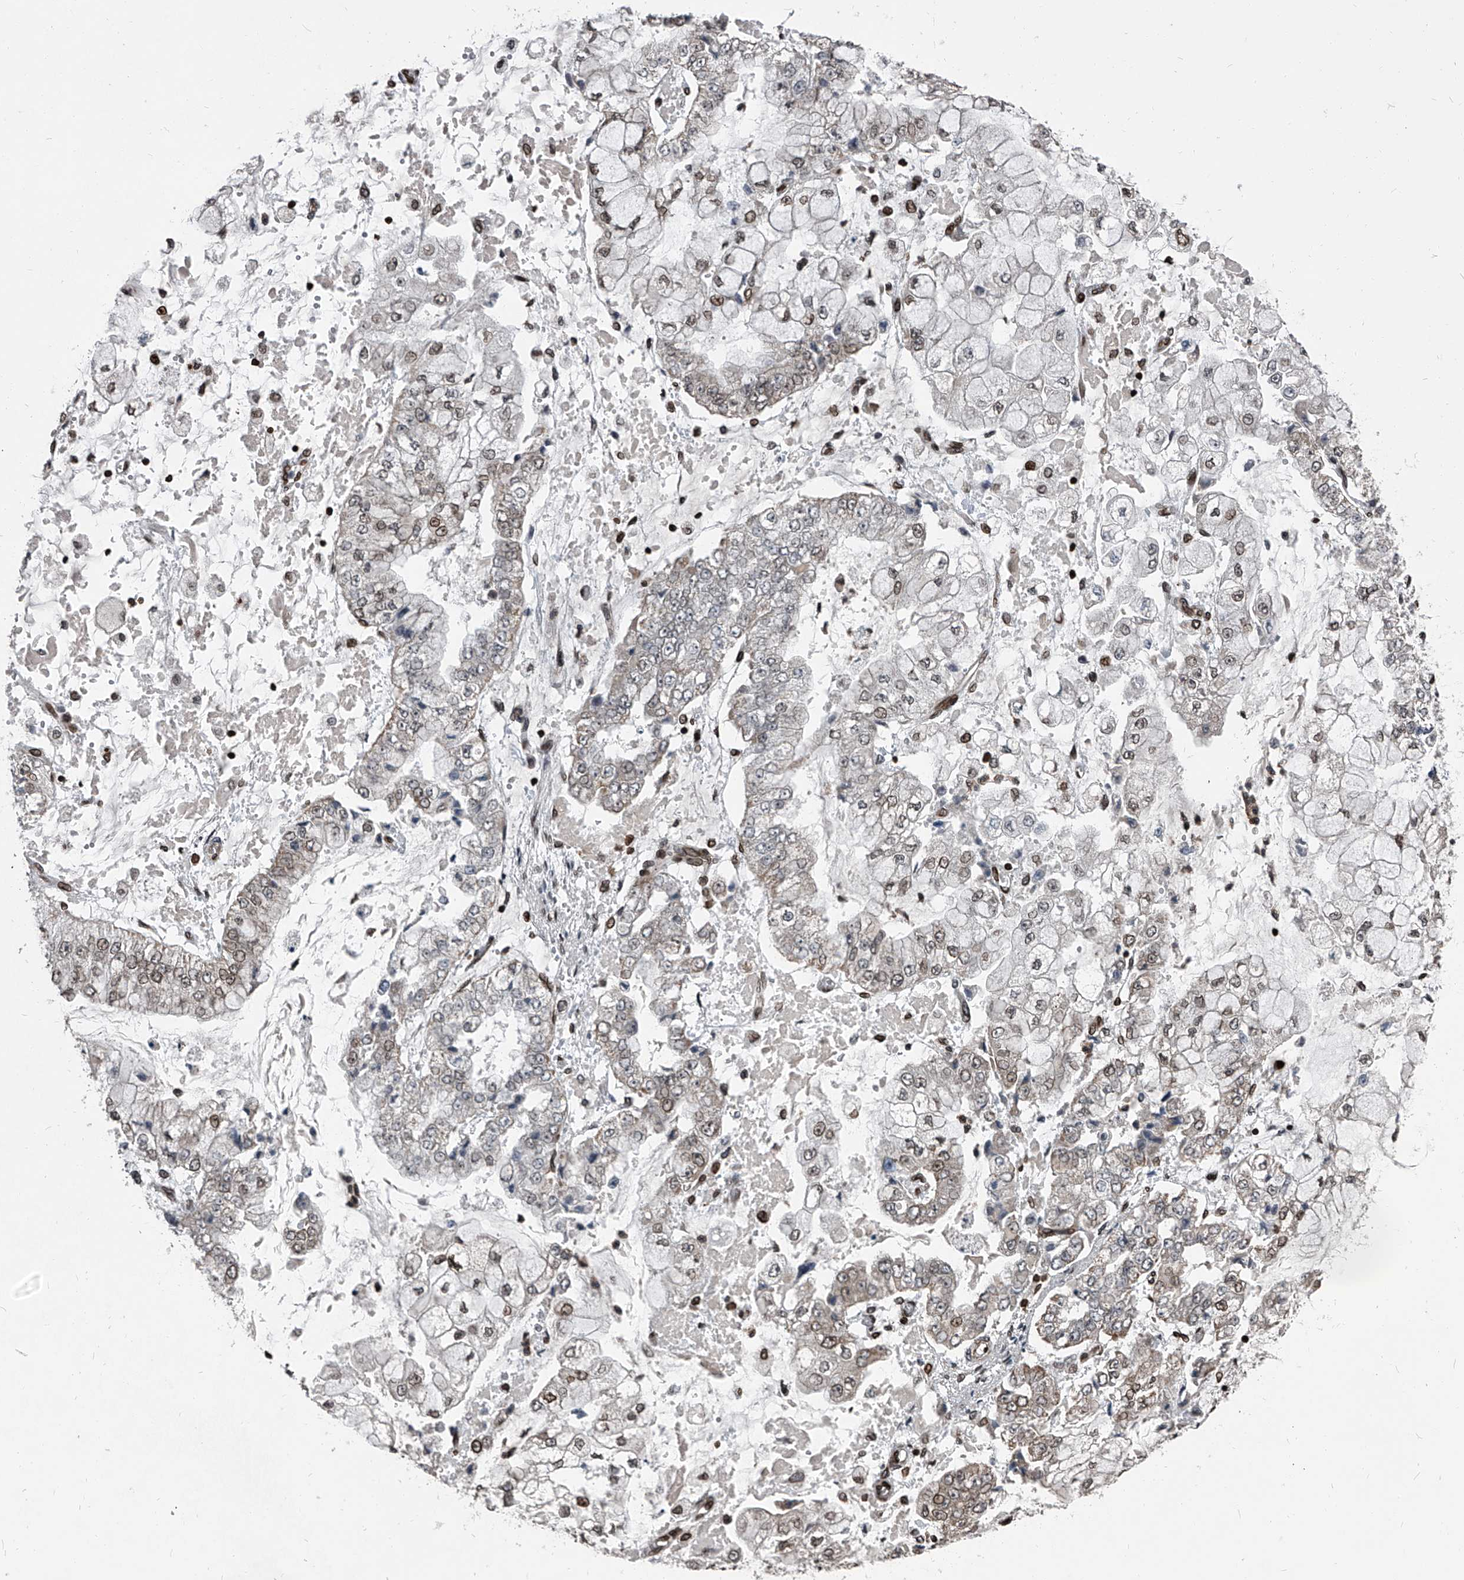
{"staining": {"intensity": "weak", "quantity": "25%-75%", "location": "cytoplasmic/membranous,nuclear"}, "tissue": "stomach cancer", "cell_type": "Tumor cells", "image_type": "cancer", "snomed": [{"axis": "morphology", "description": "Adenocarcinoma, NOS"}, {"axis": "topography", "description": "Stomach"}], "caption": "Adenocarcinoma (stomach) stained with immunohistochemistry (IHC) reveals weak cytoplasmic/membranous and nuclear staining in about 25%-75% of tumor cells. (DAB (3,3'-diaminobenzidine) IHC, brown staining for protein, blue staining for nuclei).", "gene": "PHF20", "patient": {"sex": "male", "age": 76}}